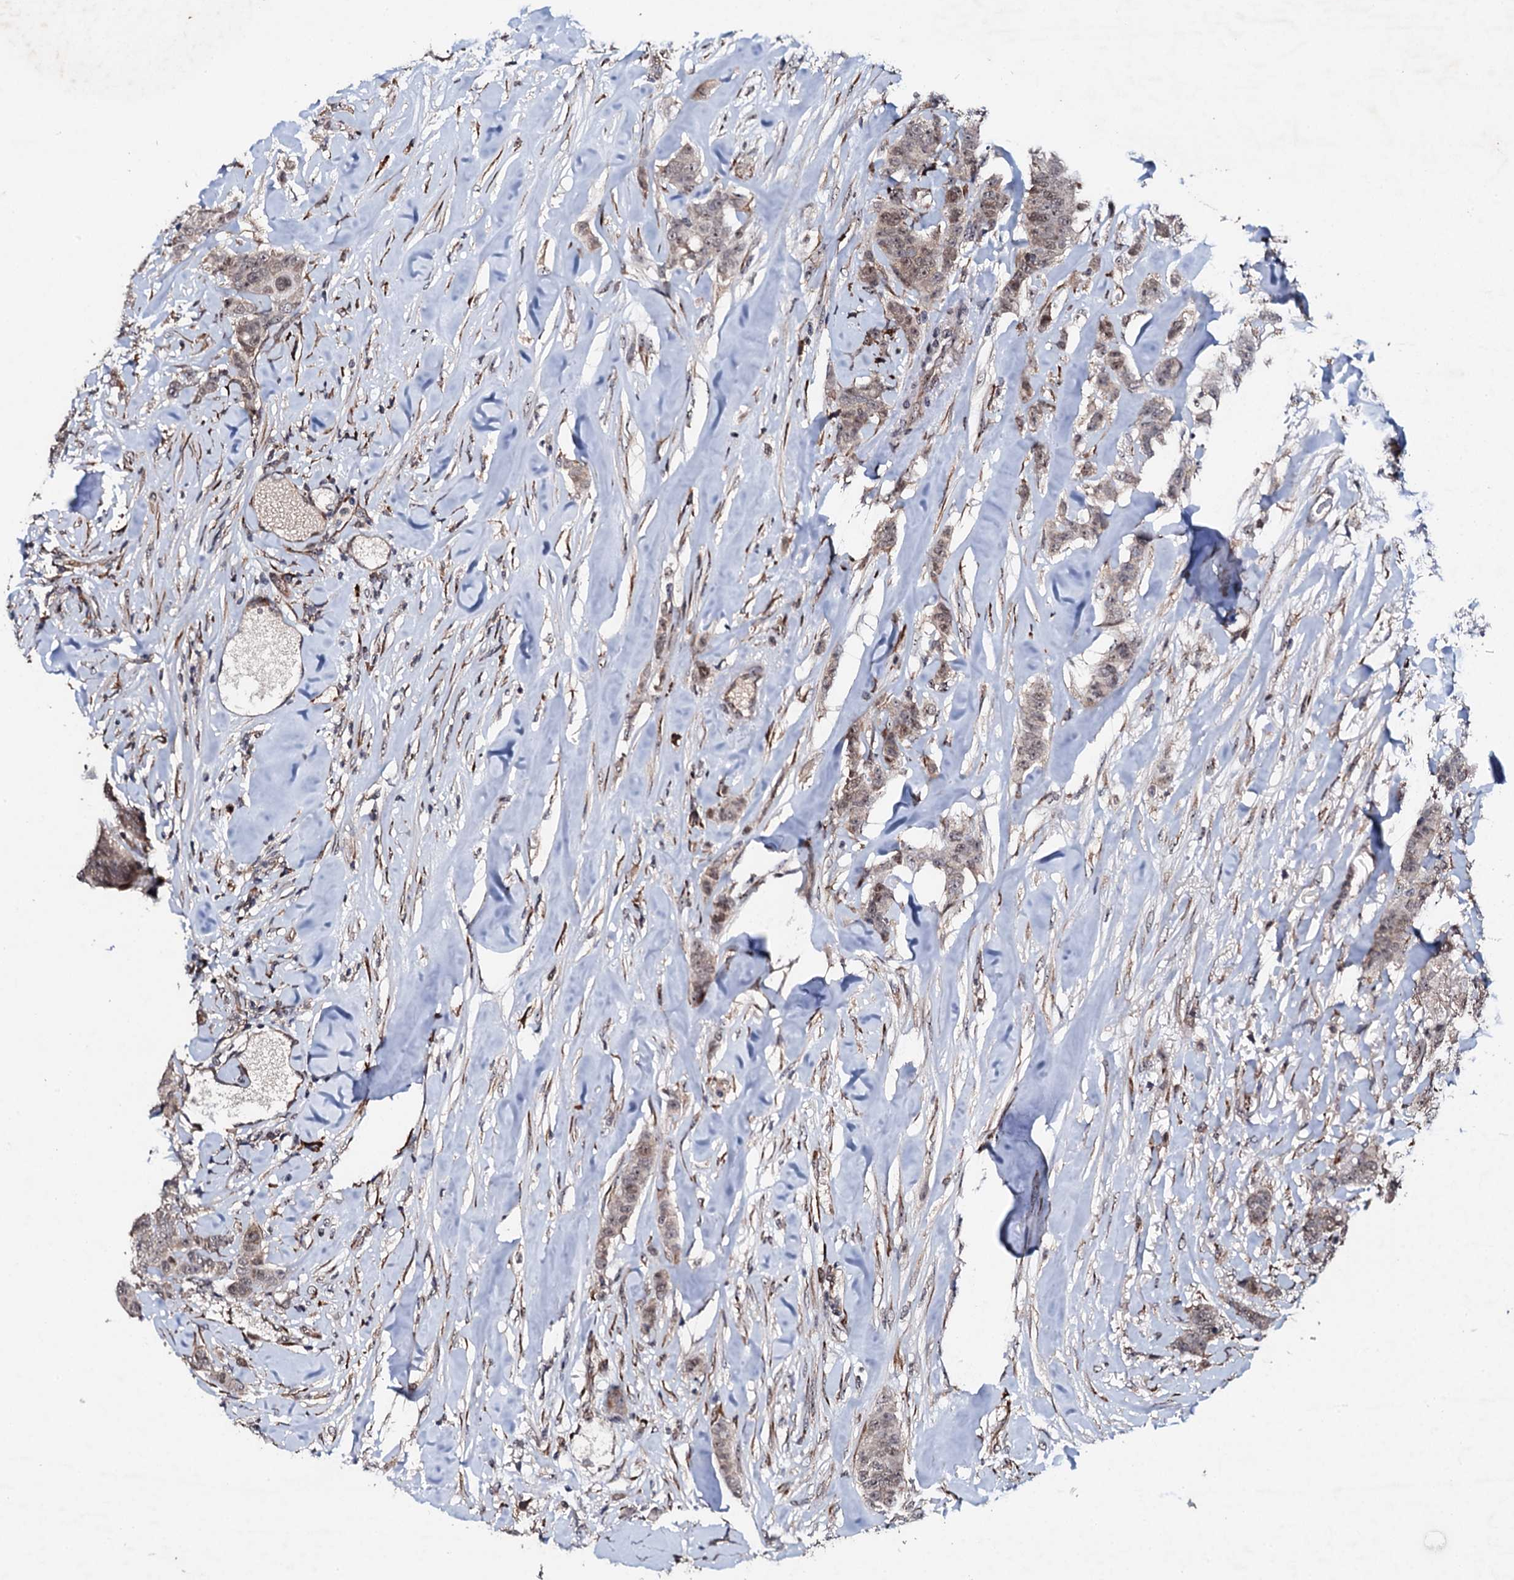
{"staining": {"intensity": "weak", "quantity": "<25%", "location": "nuclear"}, "tissue": "breast cancer", "cell_type": "Tumor cells", "image_type": "cancer", "snomed": [{"axis": "morphology", "description": "Duct carcinoma"}, {"axis": "topography", "description": "Breast"}], "caption": "IHC of human invasive ductal carcinoma (breast) reveals no expression in tumor cells. (DAB immunohistochemistry visualized using brightfield microscopy, high magnification).", "gene": "FAM111A", "patient": {"sex": "female", "age": 40}}